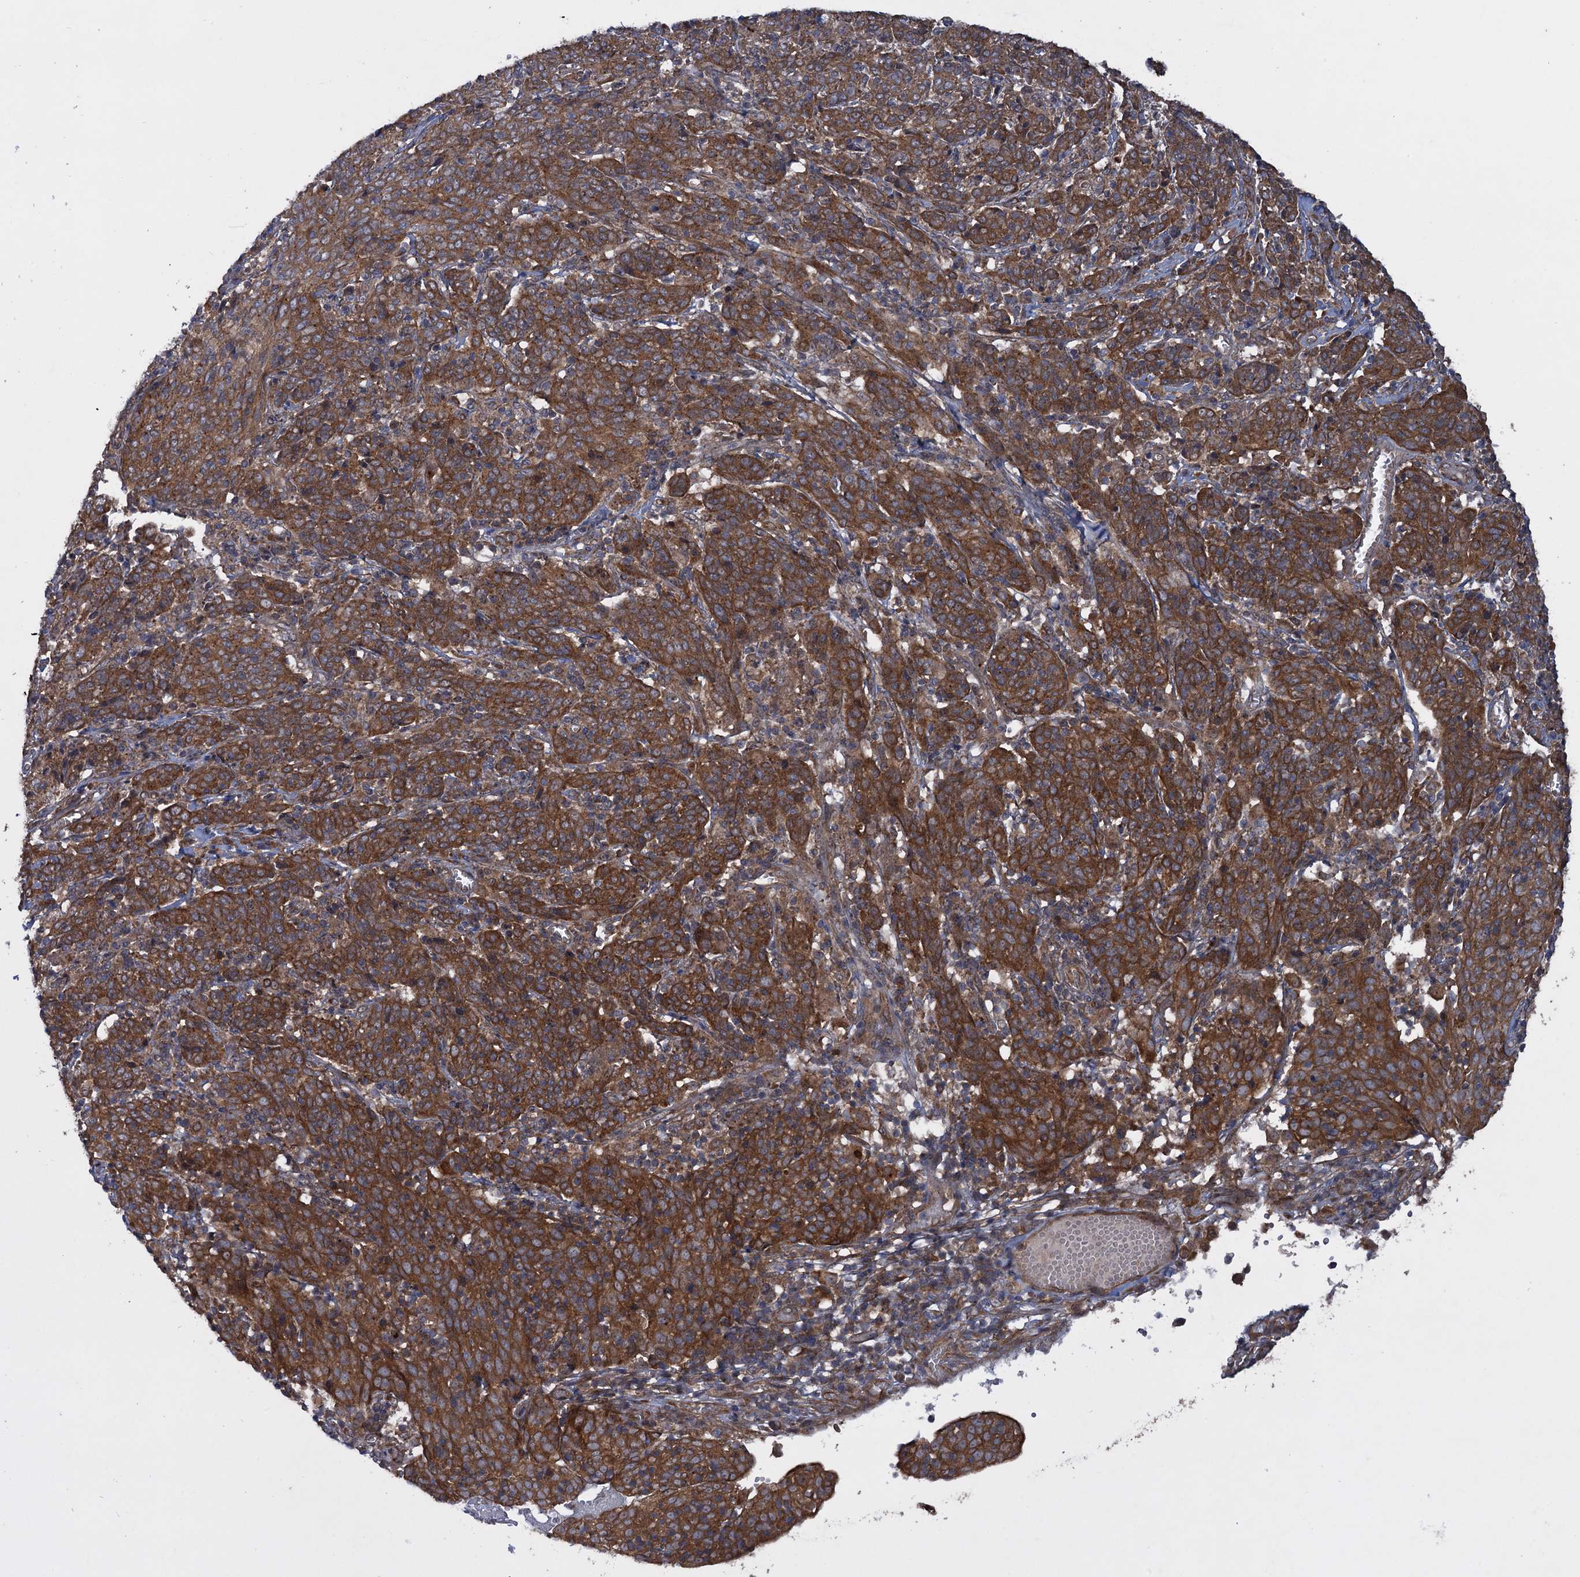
{"staining": {"intensity": "moderate", "quantity": ">75%", "location": "cytoplasmic/membranous"}, "tissue": "cervical cancer", "cell_type": "Tumor cells", "image_type": "cancer", "snomed": [{"axis": "morphology", "description": "Squamous cell carcinoma, NOS"}, {"axis": "topography", "description": "Cervix"}], "caption": "Cervical cancer (squamous cell carcinoma) was stained to show a protein in brown. There is medium levels of moderate cytoplasmic/membranous expression in approximately >75% of tumor cells. (DAB = brown stain, brightfield microscopy at high magnification).", "gene": "HAUS1", "patient": {"sex": "female", "age": 67}}